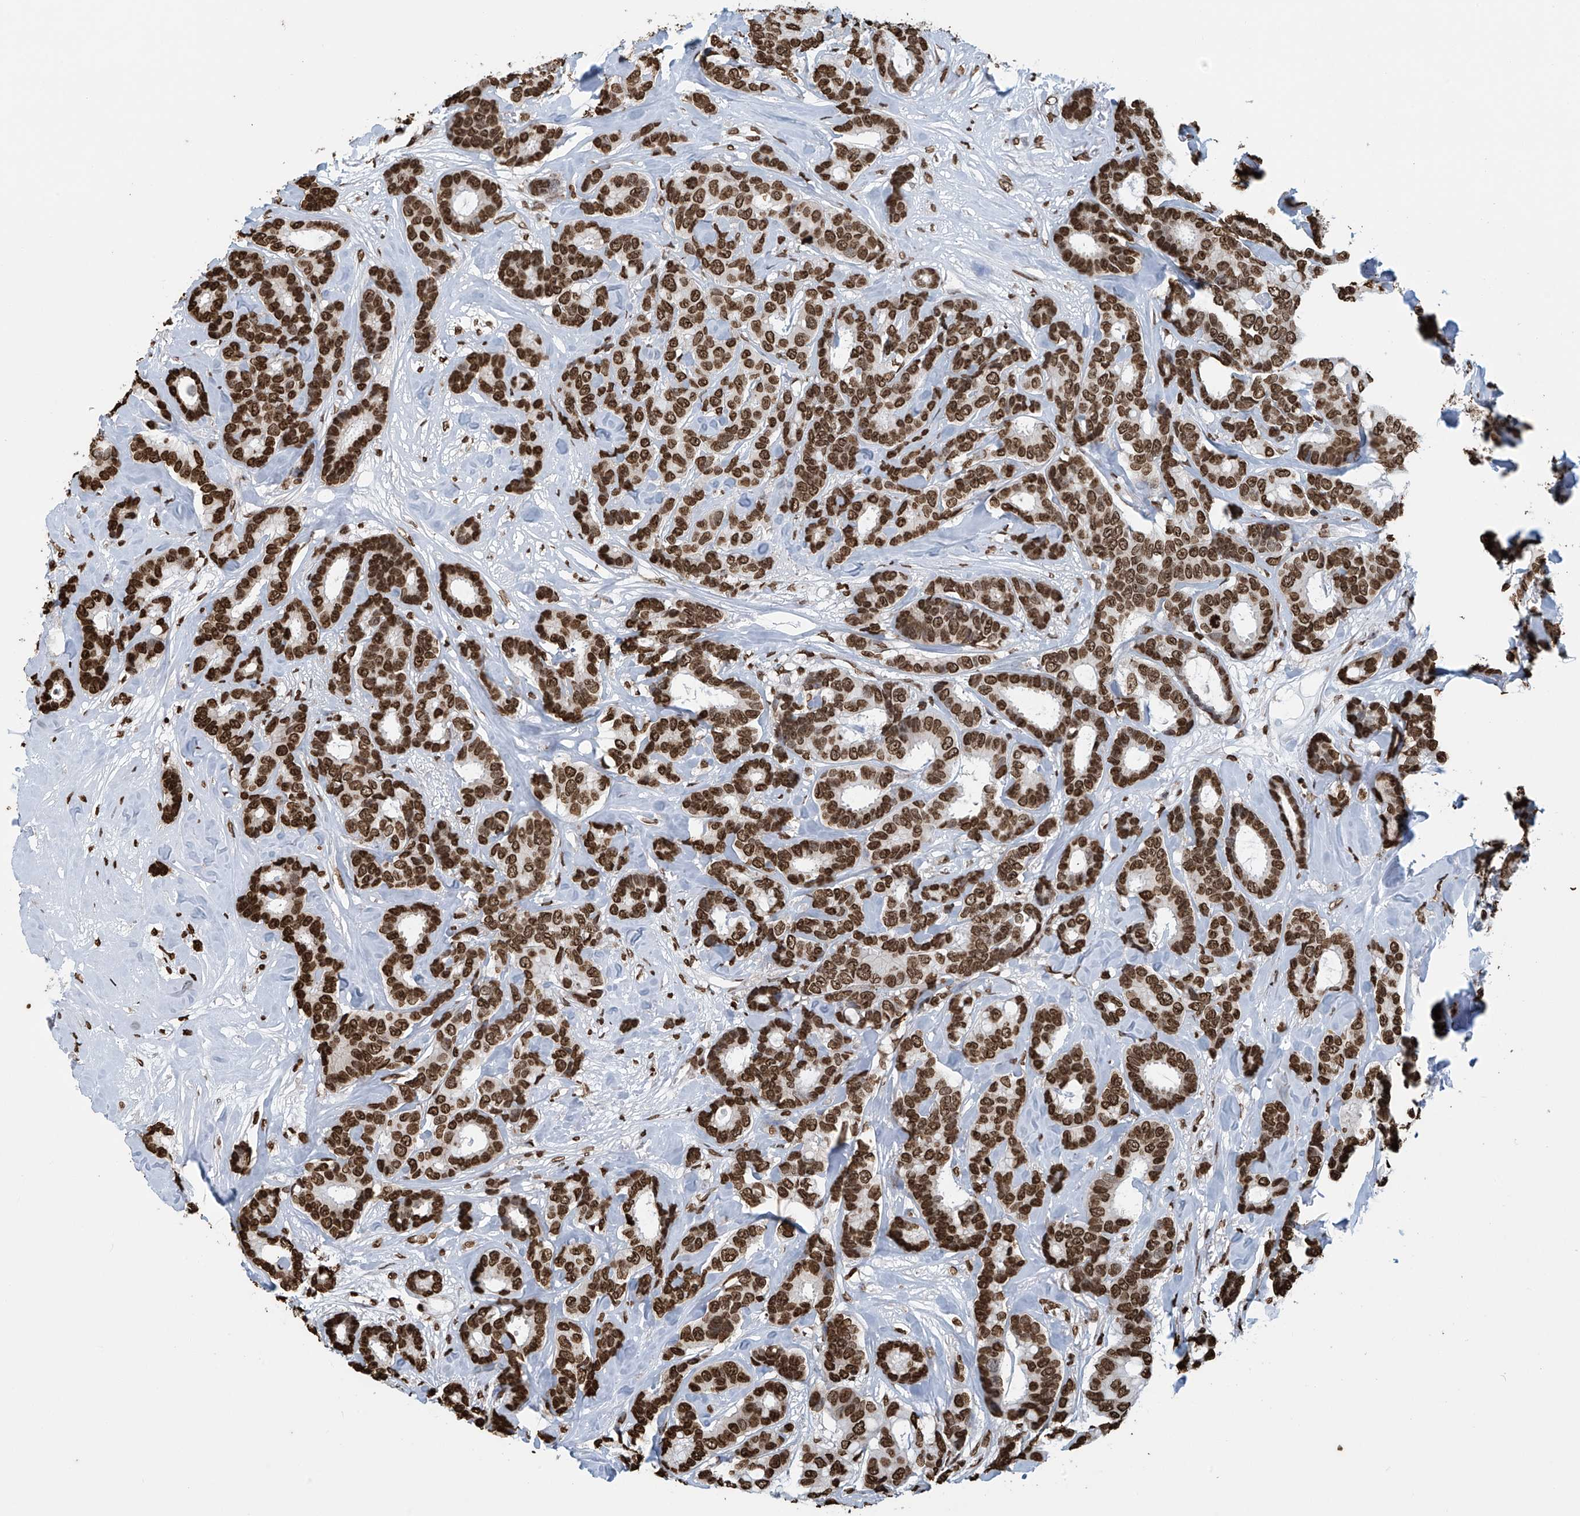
{"staining": {"intensity": "strong", "quantity": ">75%", "location": "nuclear"}, "tissue": "breast cancer", "cell_type": "Tumor cells", "image_type": "cancer", "snomed": [{"axis": "morphology", "description": "Duct carcinoma"}, {"axis": "topography", "description": "Breast"}], "caption": "High-power microscopy captured an immunohistochemistry (IHC) image of intraductal carcinoma (breast), revealing strong nuclear staining in approximately >75% of tumor cells. (IHC, brightfield microscopy, high magnification).", "gene": "DPPA2", "patient": {"sex": "female", "age": 87}}